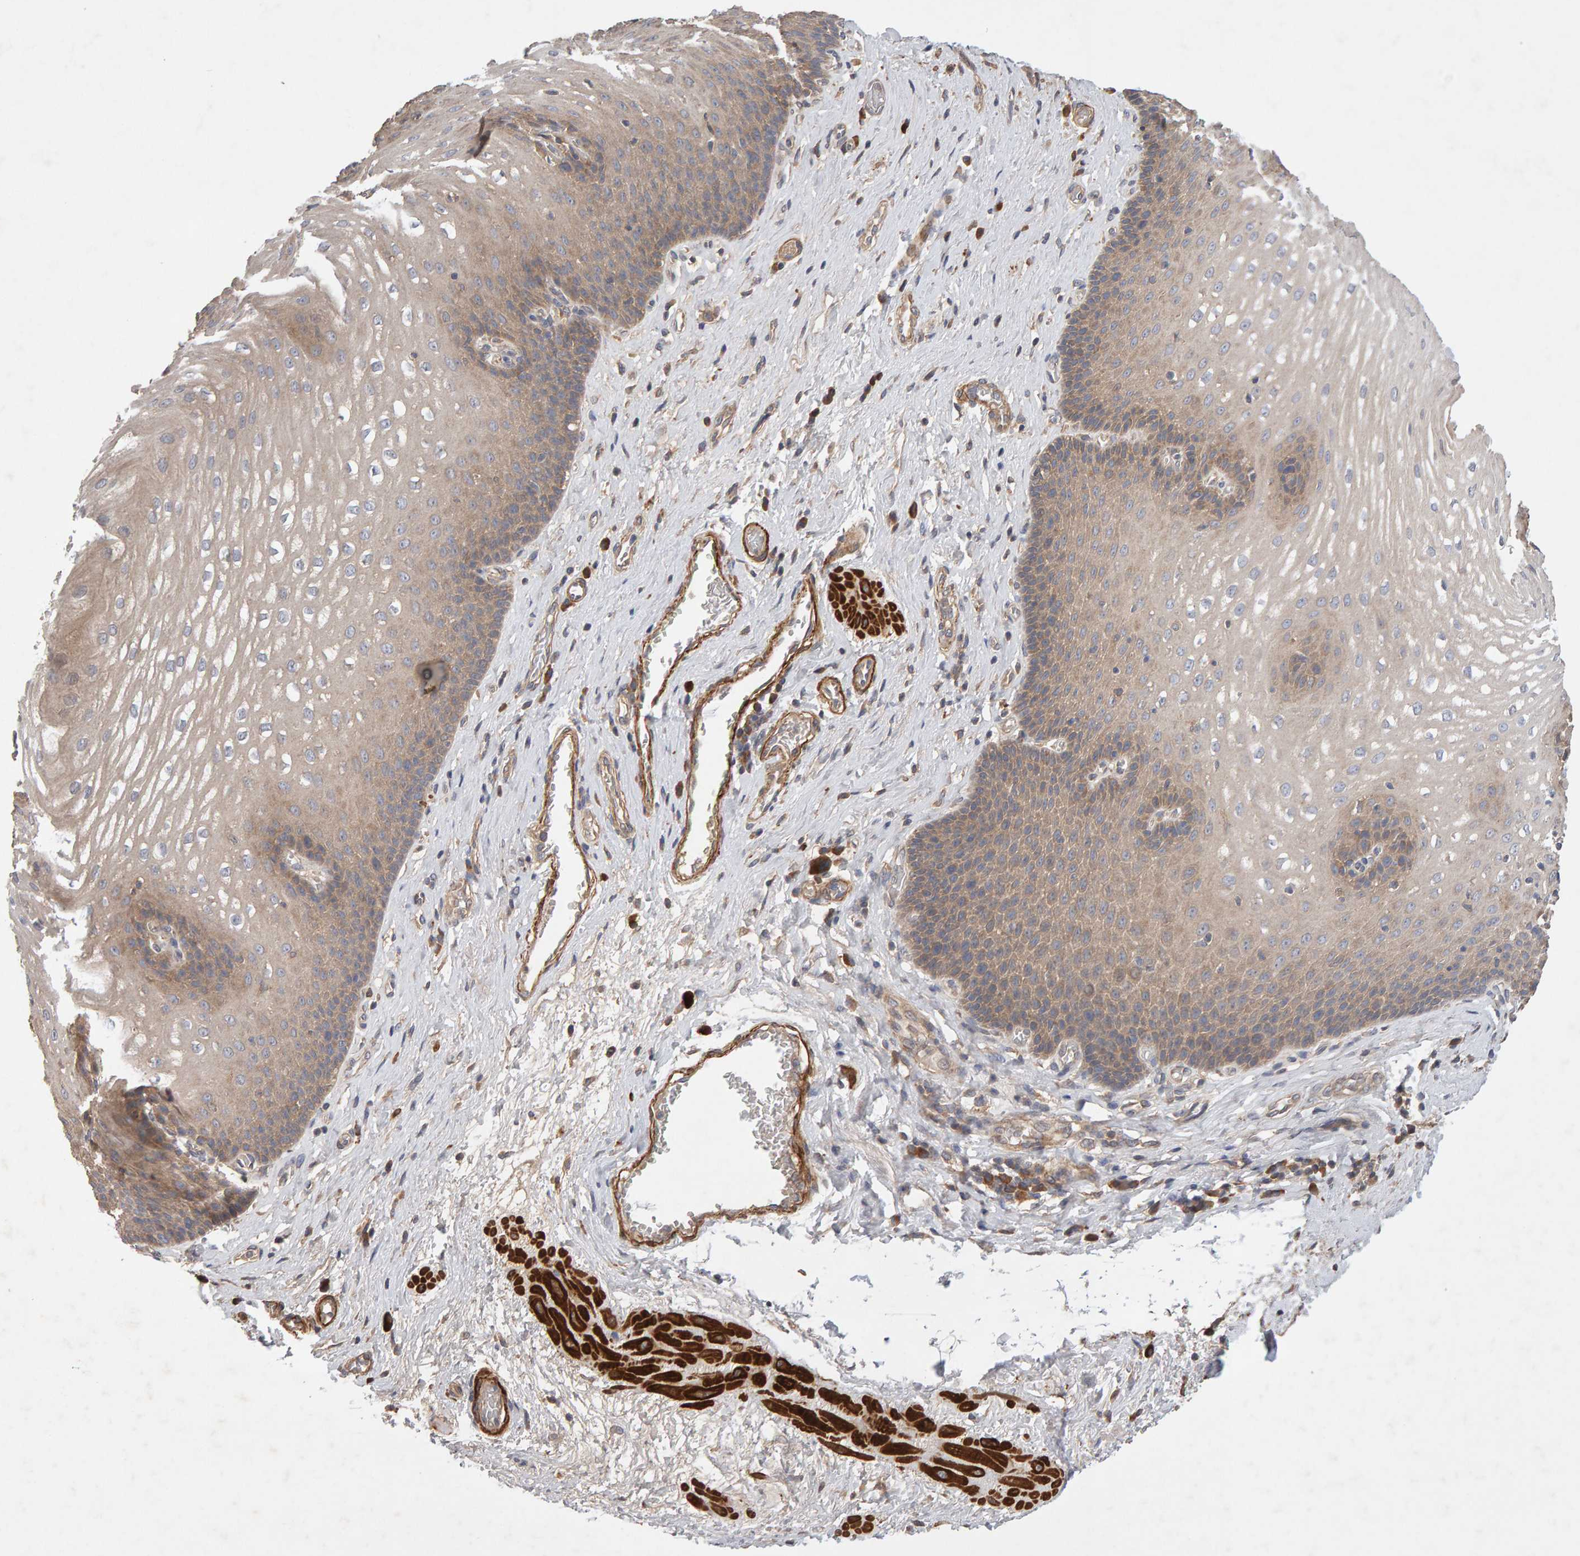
{"staining": {"intensity": "weak", "quantity": ">75%", "location": "cytoplasmic/membranous"}, "tissue": "esophagus", "cell_type": "Squamous epithelial cells", "image_type": "normal", "snomed": [{"axis": "morphology", "description": "Normal tissue, NOS"}, {"axis": "topography", "description": "Esophagus"}], "caption": "Esophagus was stained to show a protein in brown. There is low levels of weak cytoplasmic/membranous staining in approximately >75% of squamous epithelial cells.", "gene": "RNF19A", "patient": {"sex": "male", "age": 48}}